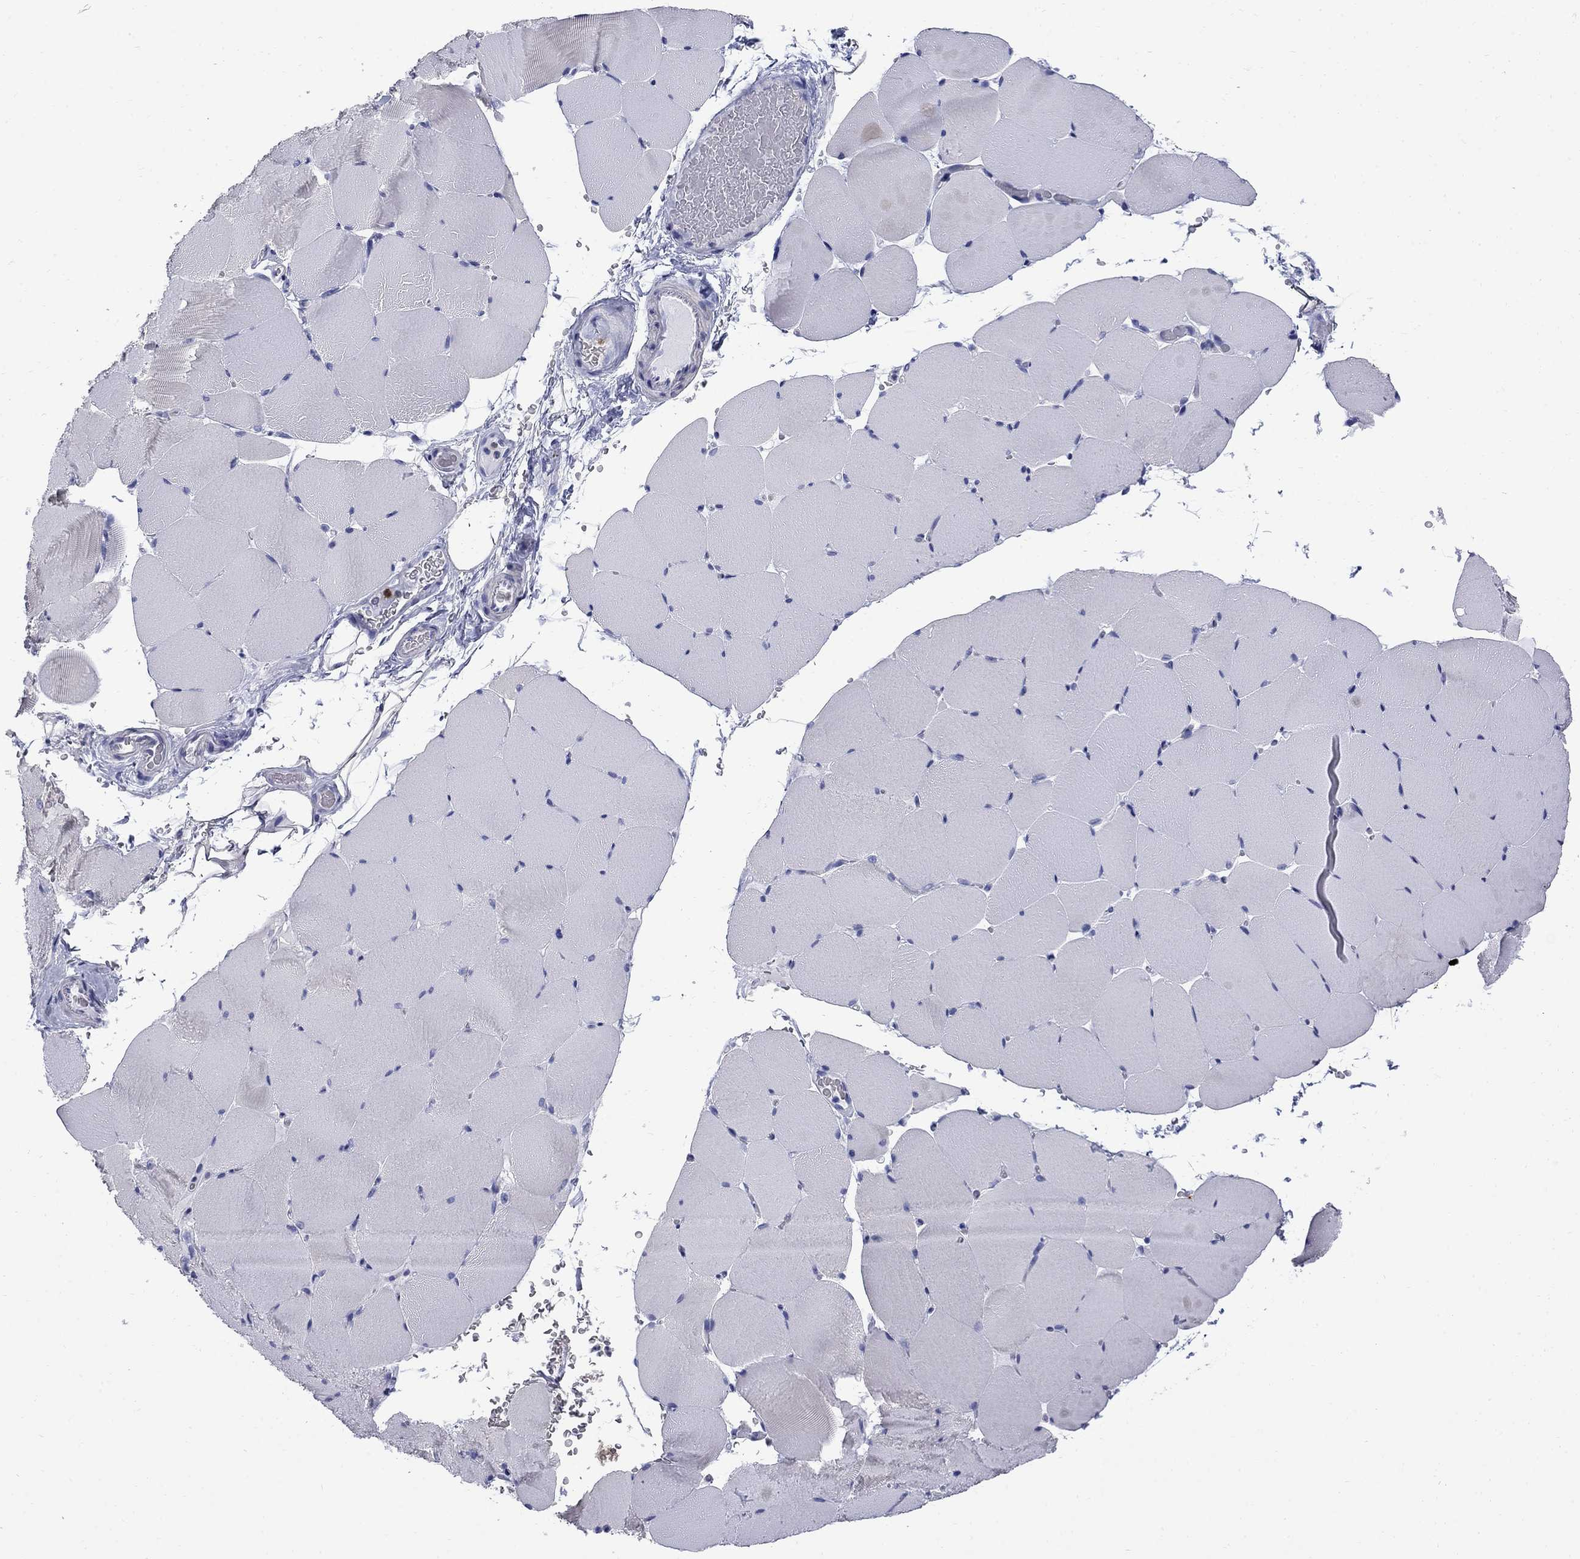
{"staining": {"intensity": "negative", "quantity": "none", "location": "none"}, "tissue": "skeletal muscle", "cell_type": "Myocytes", "image_type": "normal", "snomed": [{"axis": "morphology", "description": "Normal tissue, NOS"}, {"axis": "topography", "description": "Skeletal muscle"}], "caption": "This is an immunohistochemistry micrograph of benign human skeletal muscle. There is no expression in myocytes.", "gene": "SERPINB2", "patient": {"sex": "female", "age": 37}}